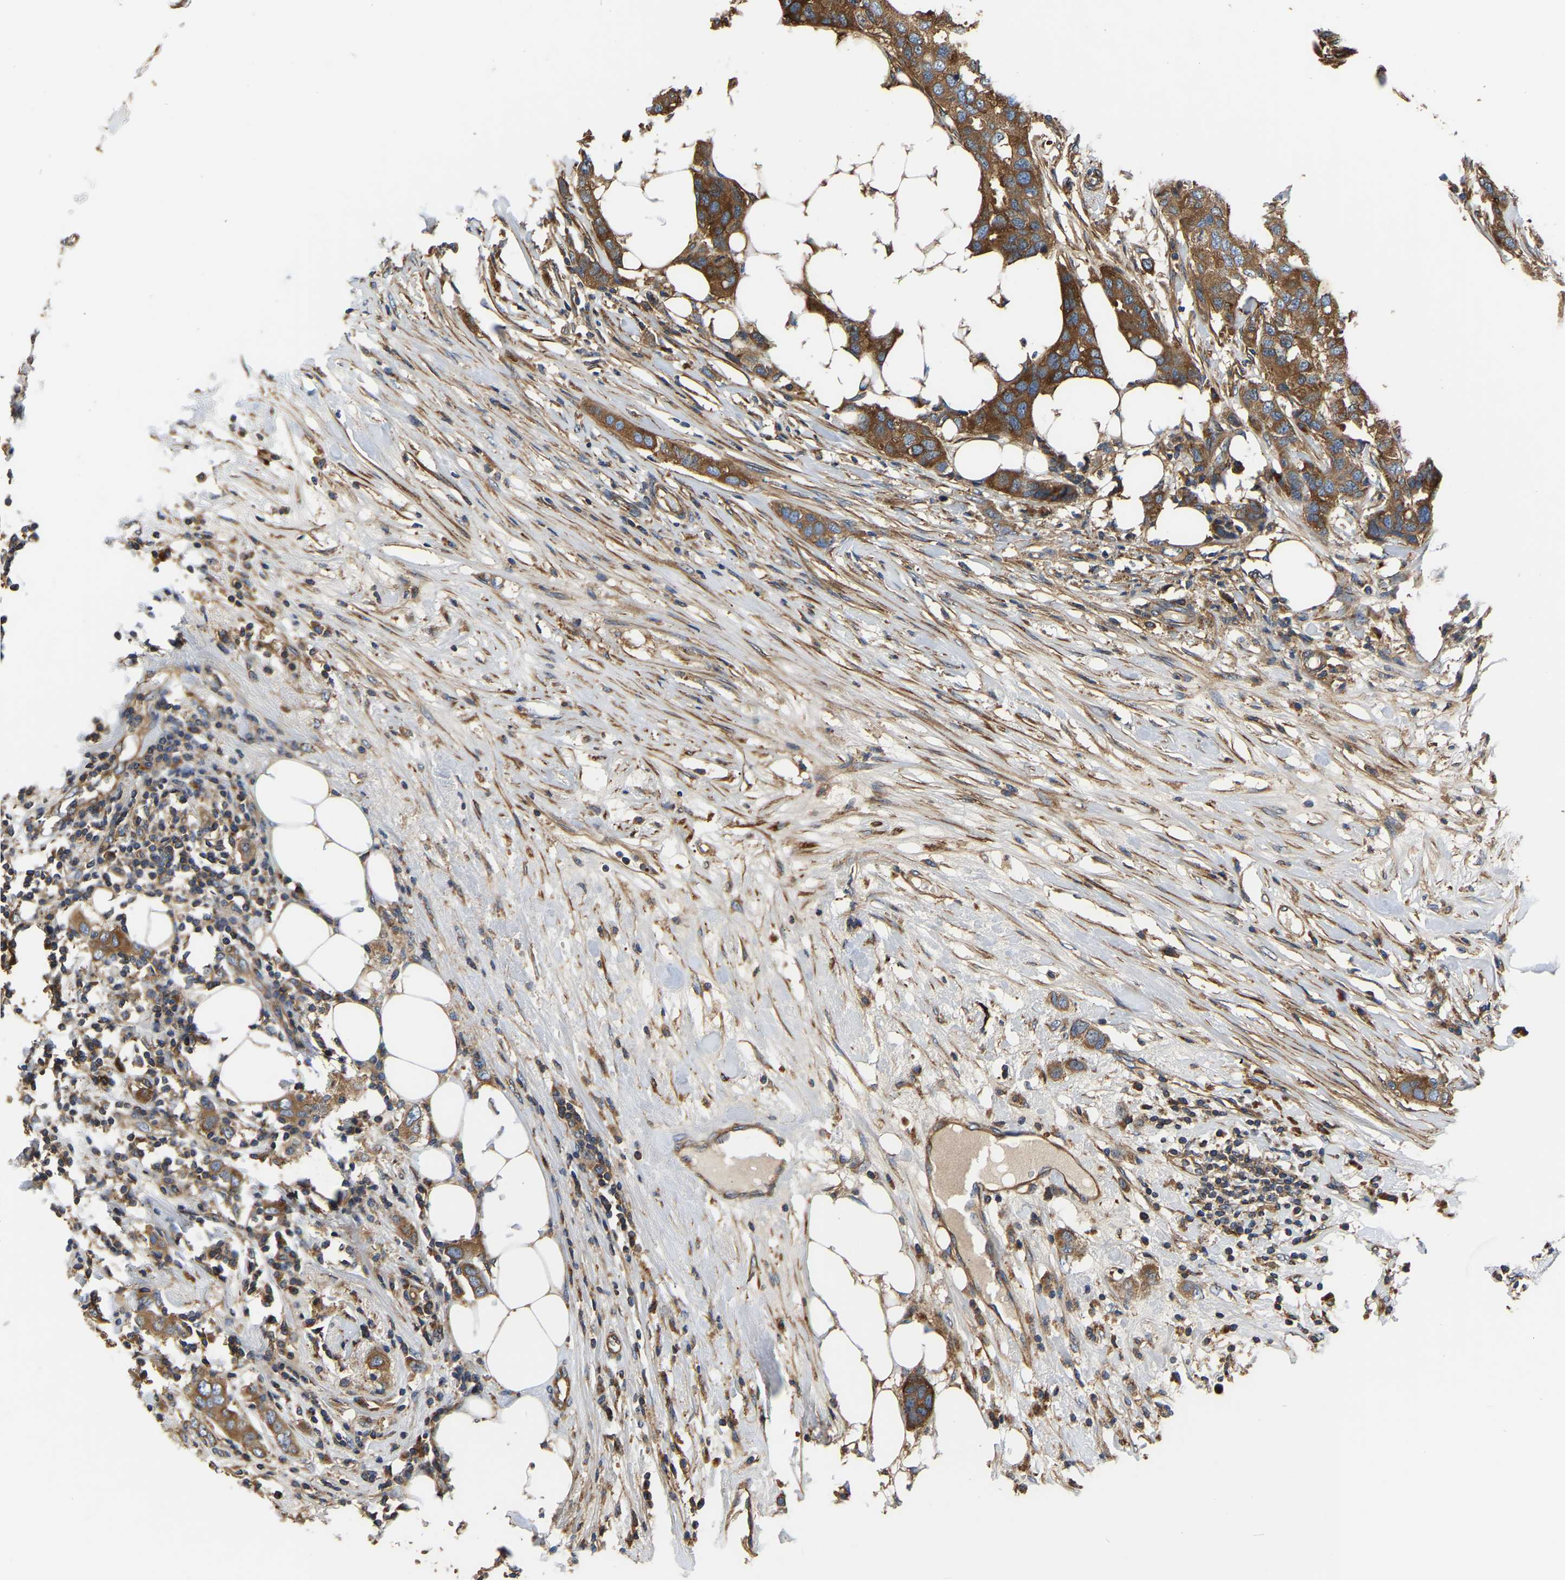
{"staining": {"intensity": "strong", "quantity": ">75%", "location": "cytoplasmic/membranous"}, "tissue": "breast cancer", "cell_type": "Tumor cells", "image_type": "cancer", "snomed": [{"axis": "morphology", "description": "Duct carcinoma"}, {"axis": "topography", "description": "Breast"}], "caption": "Immunohistochemical staining of human breast cancer displays high levels of strong cytoplasmic/membranous staining in approximately >75% of tumor cells.", "gene": "GARS1", "patient": {"sex": "female", "age": 50}}